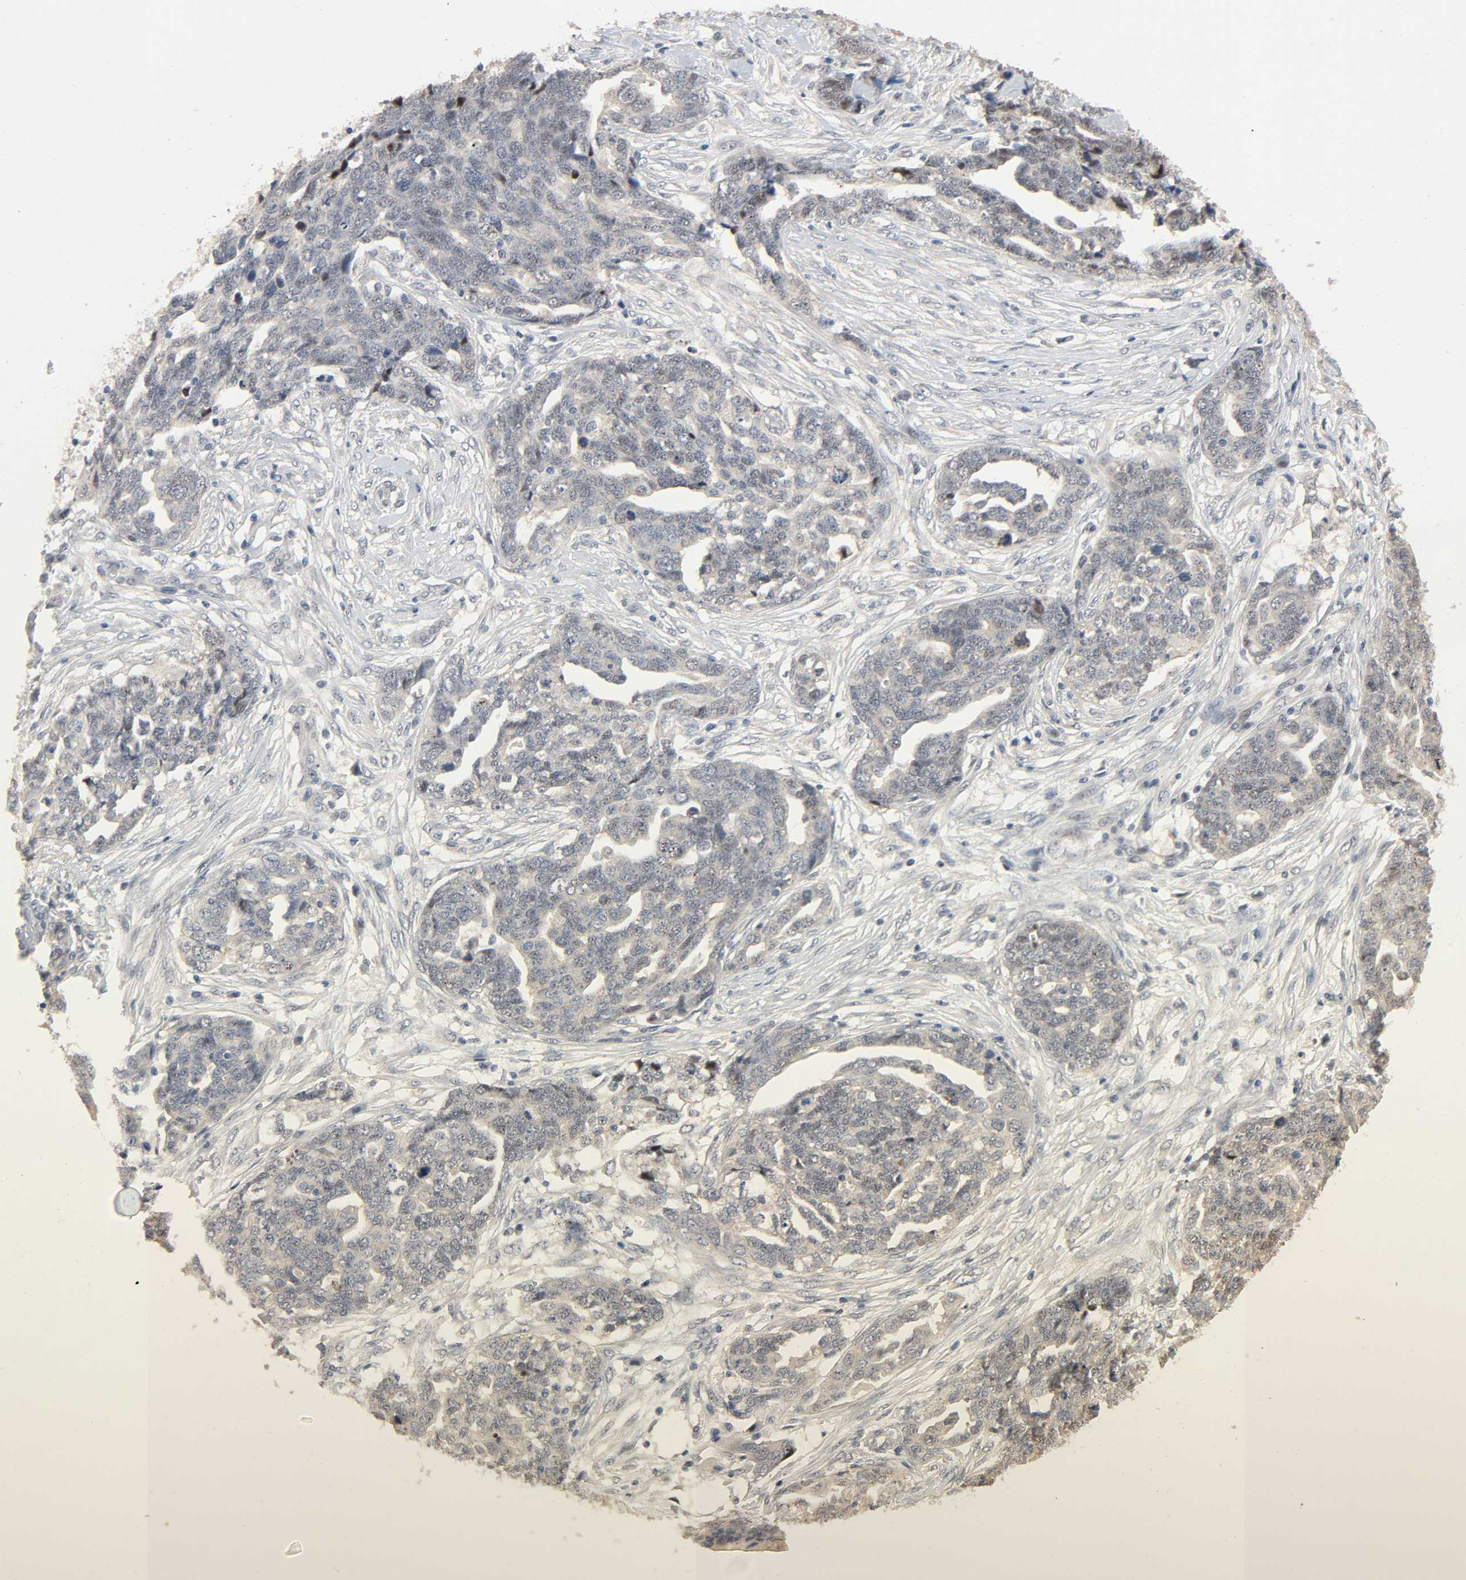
{"staining": {"intensity": "negative", "quantity": "none", "location": "none"}, "tissue": "ovarian cancer", "cell_type": "Tumor cells", "image_type": "cancer", "snomed": [{"axis": "morphology", "description": "Normal tissue, NOS"}, {"axis": "morphology", "description": "Cystadenocarcinoma, serous, NOS"}, {"axis": "topography", "description": "Fallopian tube"}, {"axis": "topography", "description": "Ovary"}], "caption": "IHC of human ovarian serous cystadenocarcinoma shows no staining in tumor cells. Nuclei are stained in blue.", "gene": "MAGEA8", "patient": {"sex": "female", "age": 56}}